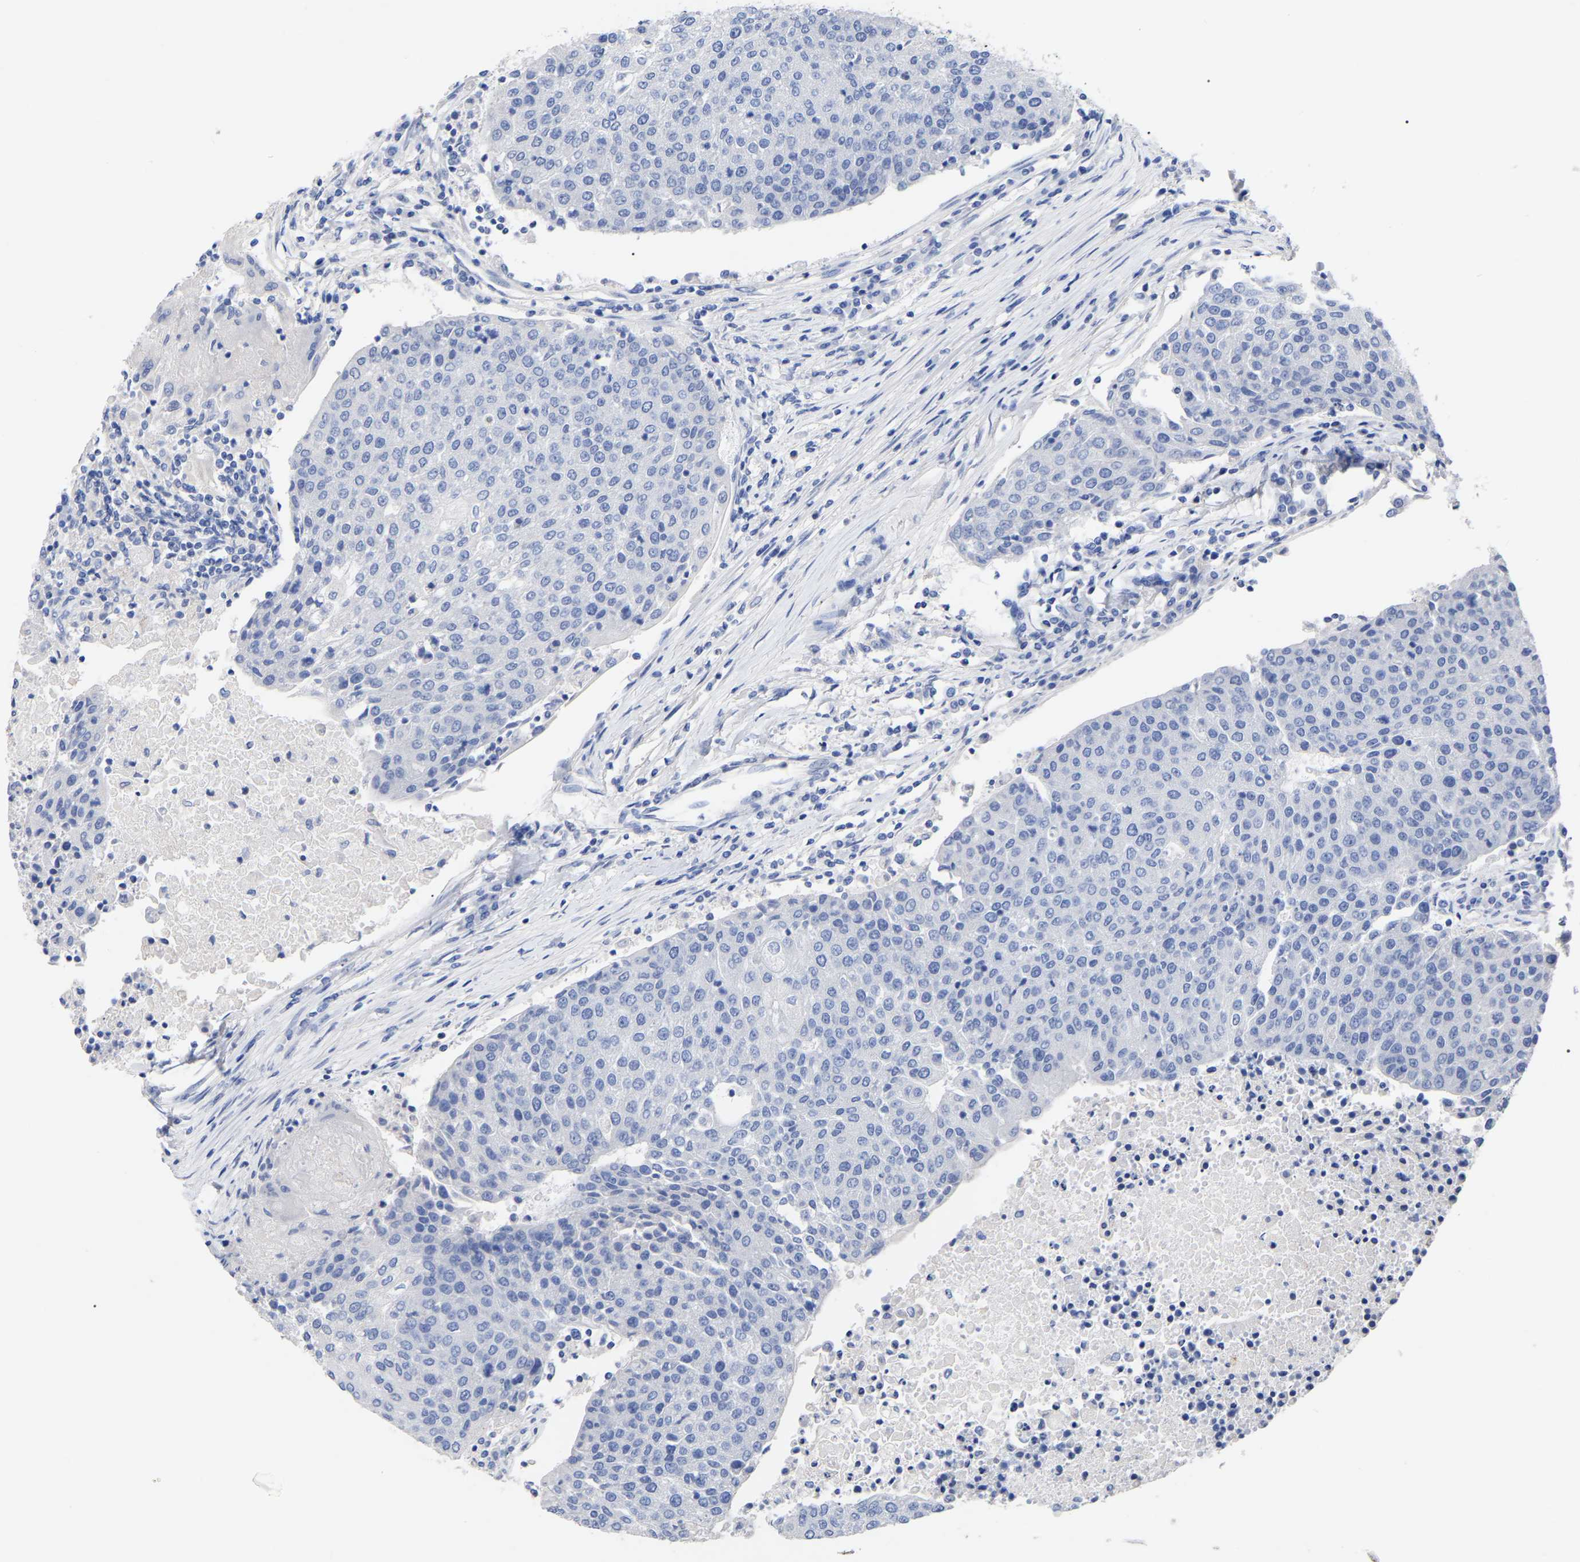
{"staining": {"intensity": "negative", "quantity": "none", "location": "none"}, "tissue": "urothelial cancer", "cell_type": "Tumor cells", "image_type": "cancer", "snomed": [{"axis": "morphology", "description": "Urothelial carcinoma, High grade"}, {"axis": "topography", "description": "Urinary bladder"}], "caption": "Tumor cells are negative for protein expression in human urothelial cancer. (Brightfield microscopy of DAB (3,3'-diaminobenzidine) IHC at high magnification).", "gene": "ANXA13", "patient": {"sex": "female", "age": 85}}